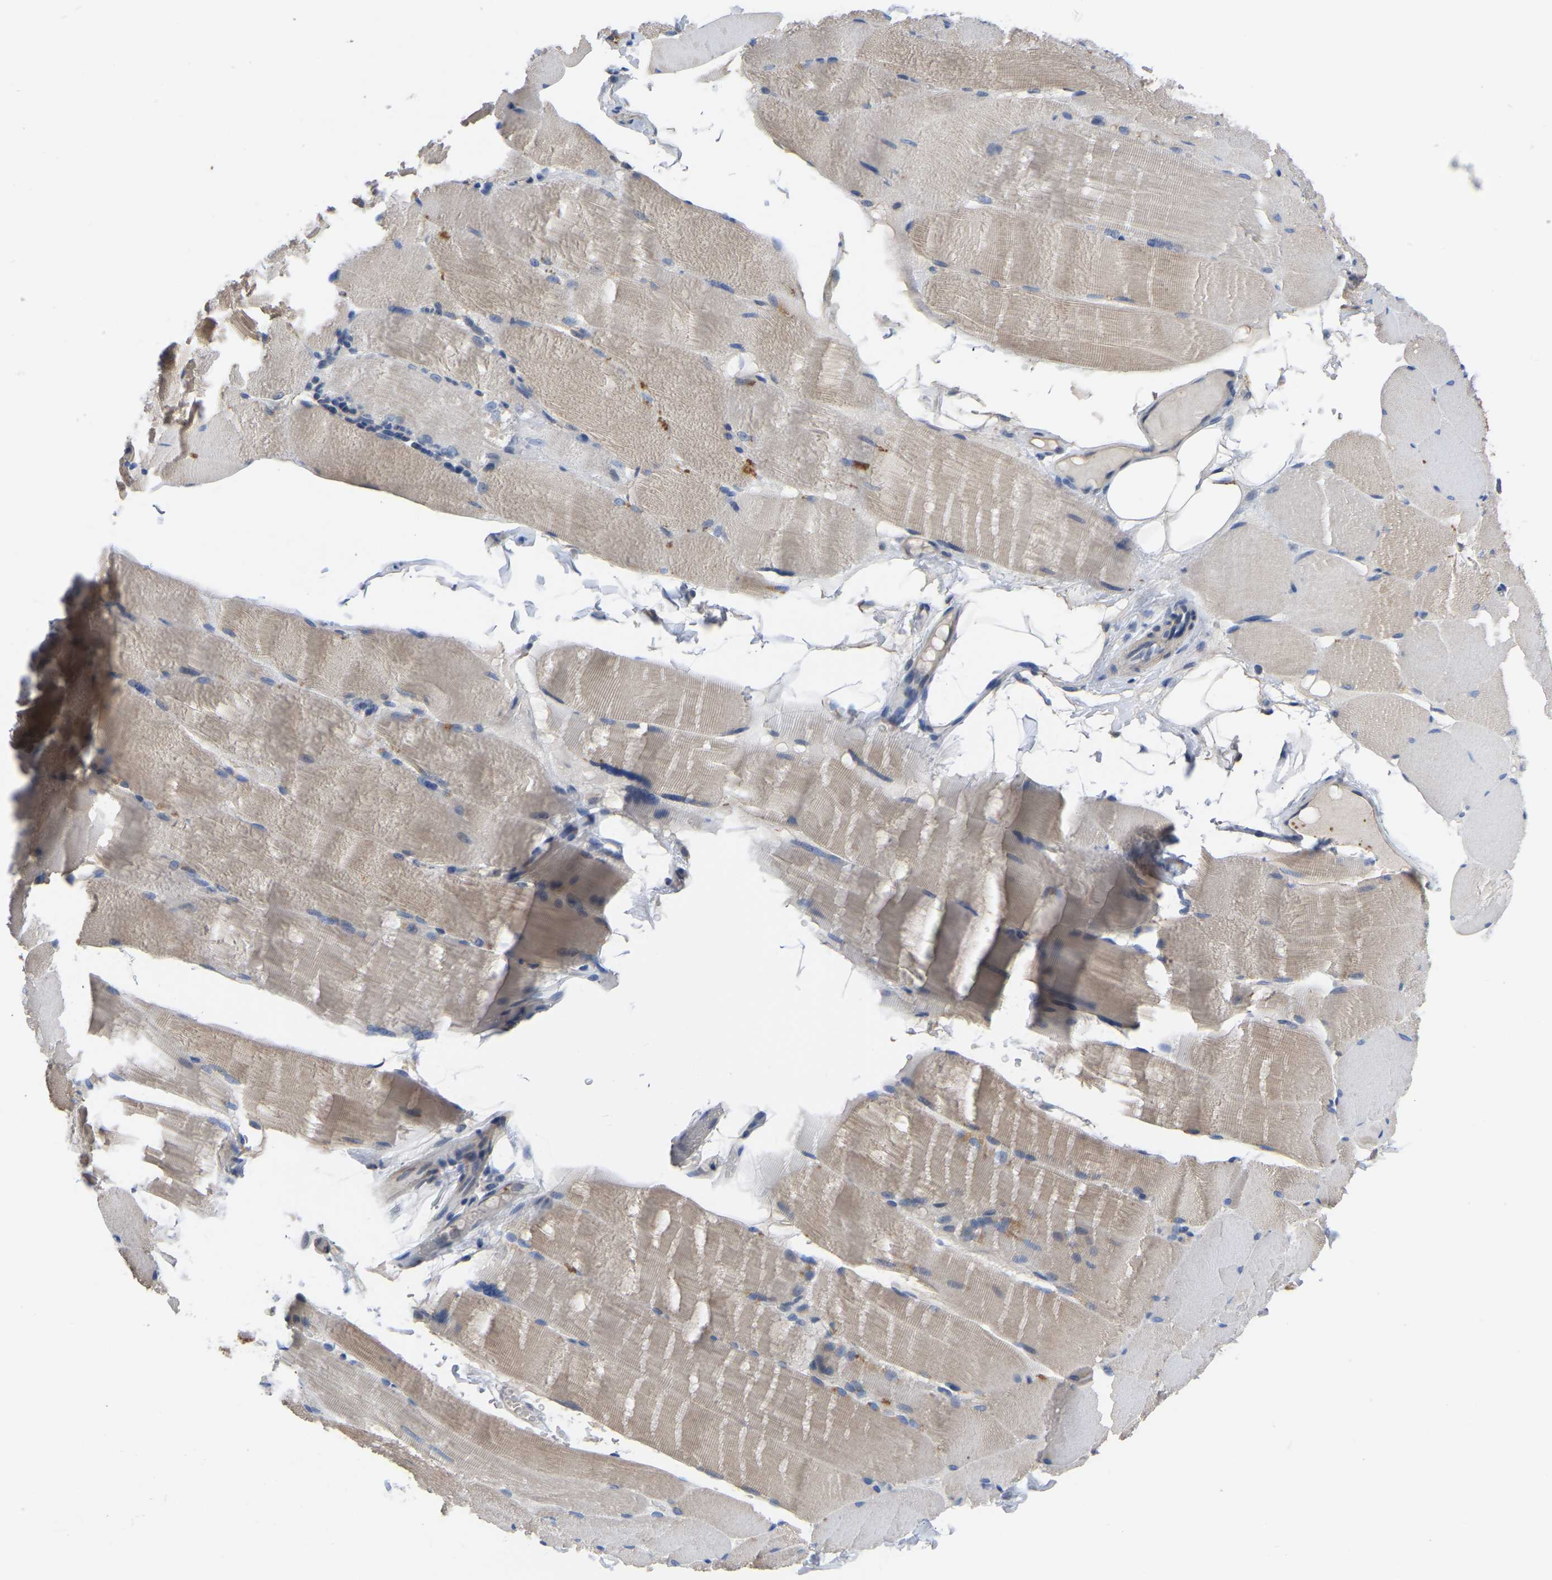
{"staining": {"intensity": "weak", "quantity": "25%-75%", "location": "cytoplasmic/membranous"}, "tissue": "skeletal muscle", "cell_type": "Myocytes", "image_type": "normal", "snomed": [{"axis": "morphology", "description": "Normal tissue, NOS"}, {"axis": "topography", "description": "Skin"}, {"axis": "topography", "description": "Skeletal muscle"}], "caption": "Myocytes demonstrate weak cytoplasmic/membranous expression in approximately 25%-75% of cells in unremarkable skeletal muscle.", "gene": "ZNF449", "patient": {"sex": "male", "age": 83}}